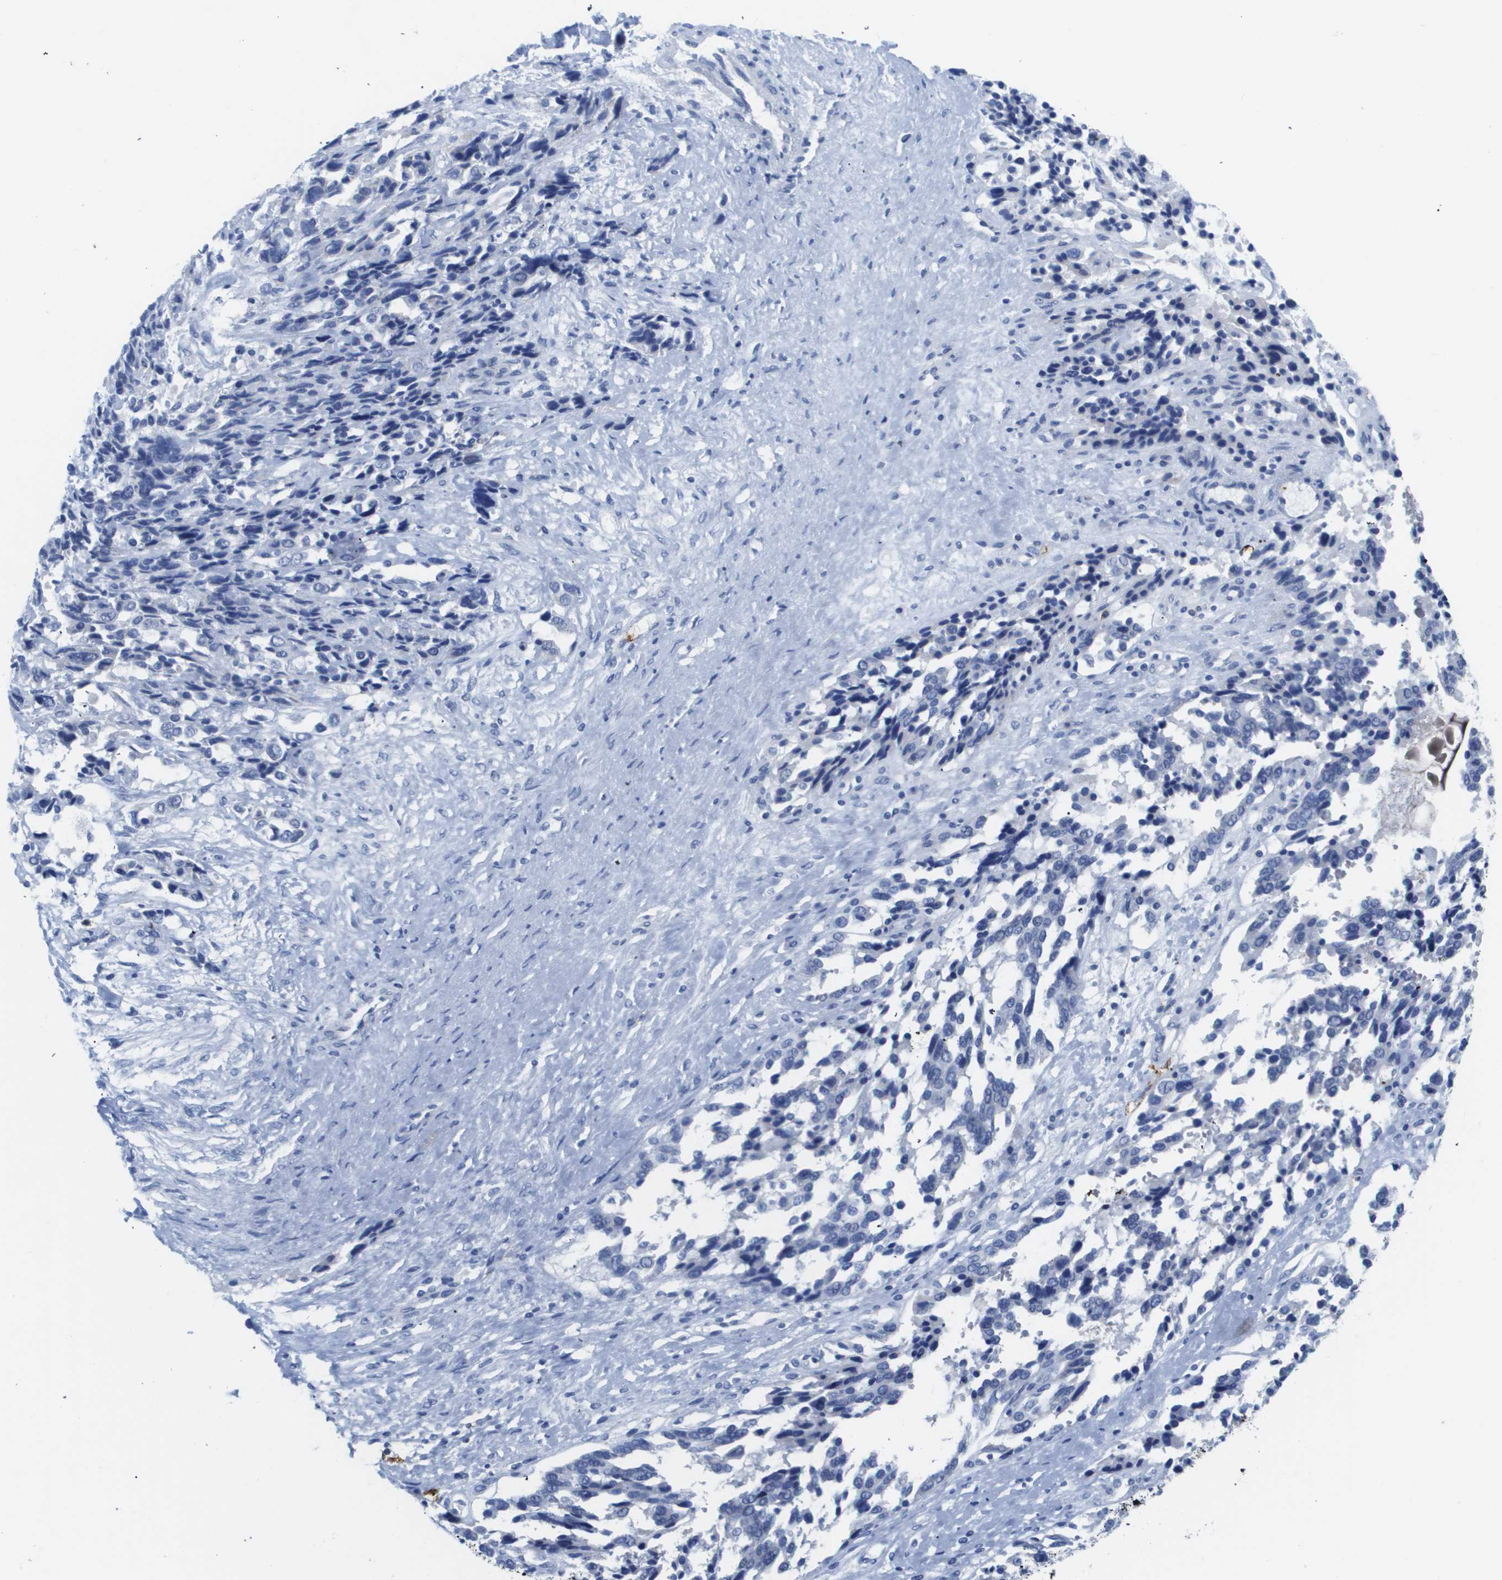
{"staining": {"intensity": "negative", "quantity": "none", "location": "none"}, "tissue": "ovarian cancer", "cell_type": "Tumor cells", "image_type": "cancer", "snomed": [{"axis": "morphology", "description": "Cystadenocarcinoma, serous, NOS"}, {"axis": "topography", "description": "Ovary"}], "caption": "There is no significant positivity in tumor cells of ovarian cancer (serous cystadenocarcinoma).", "gene": "MS4A1", "patient": {"sex": "female", "age": 44}}